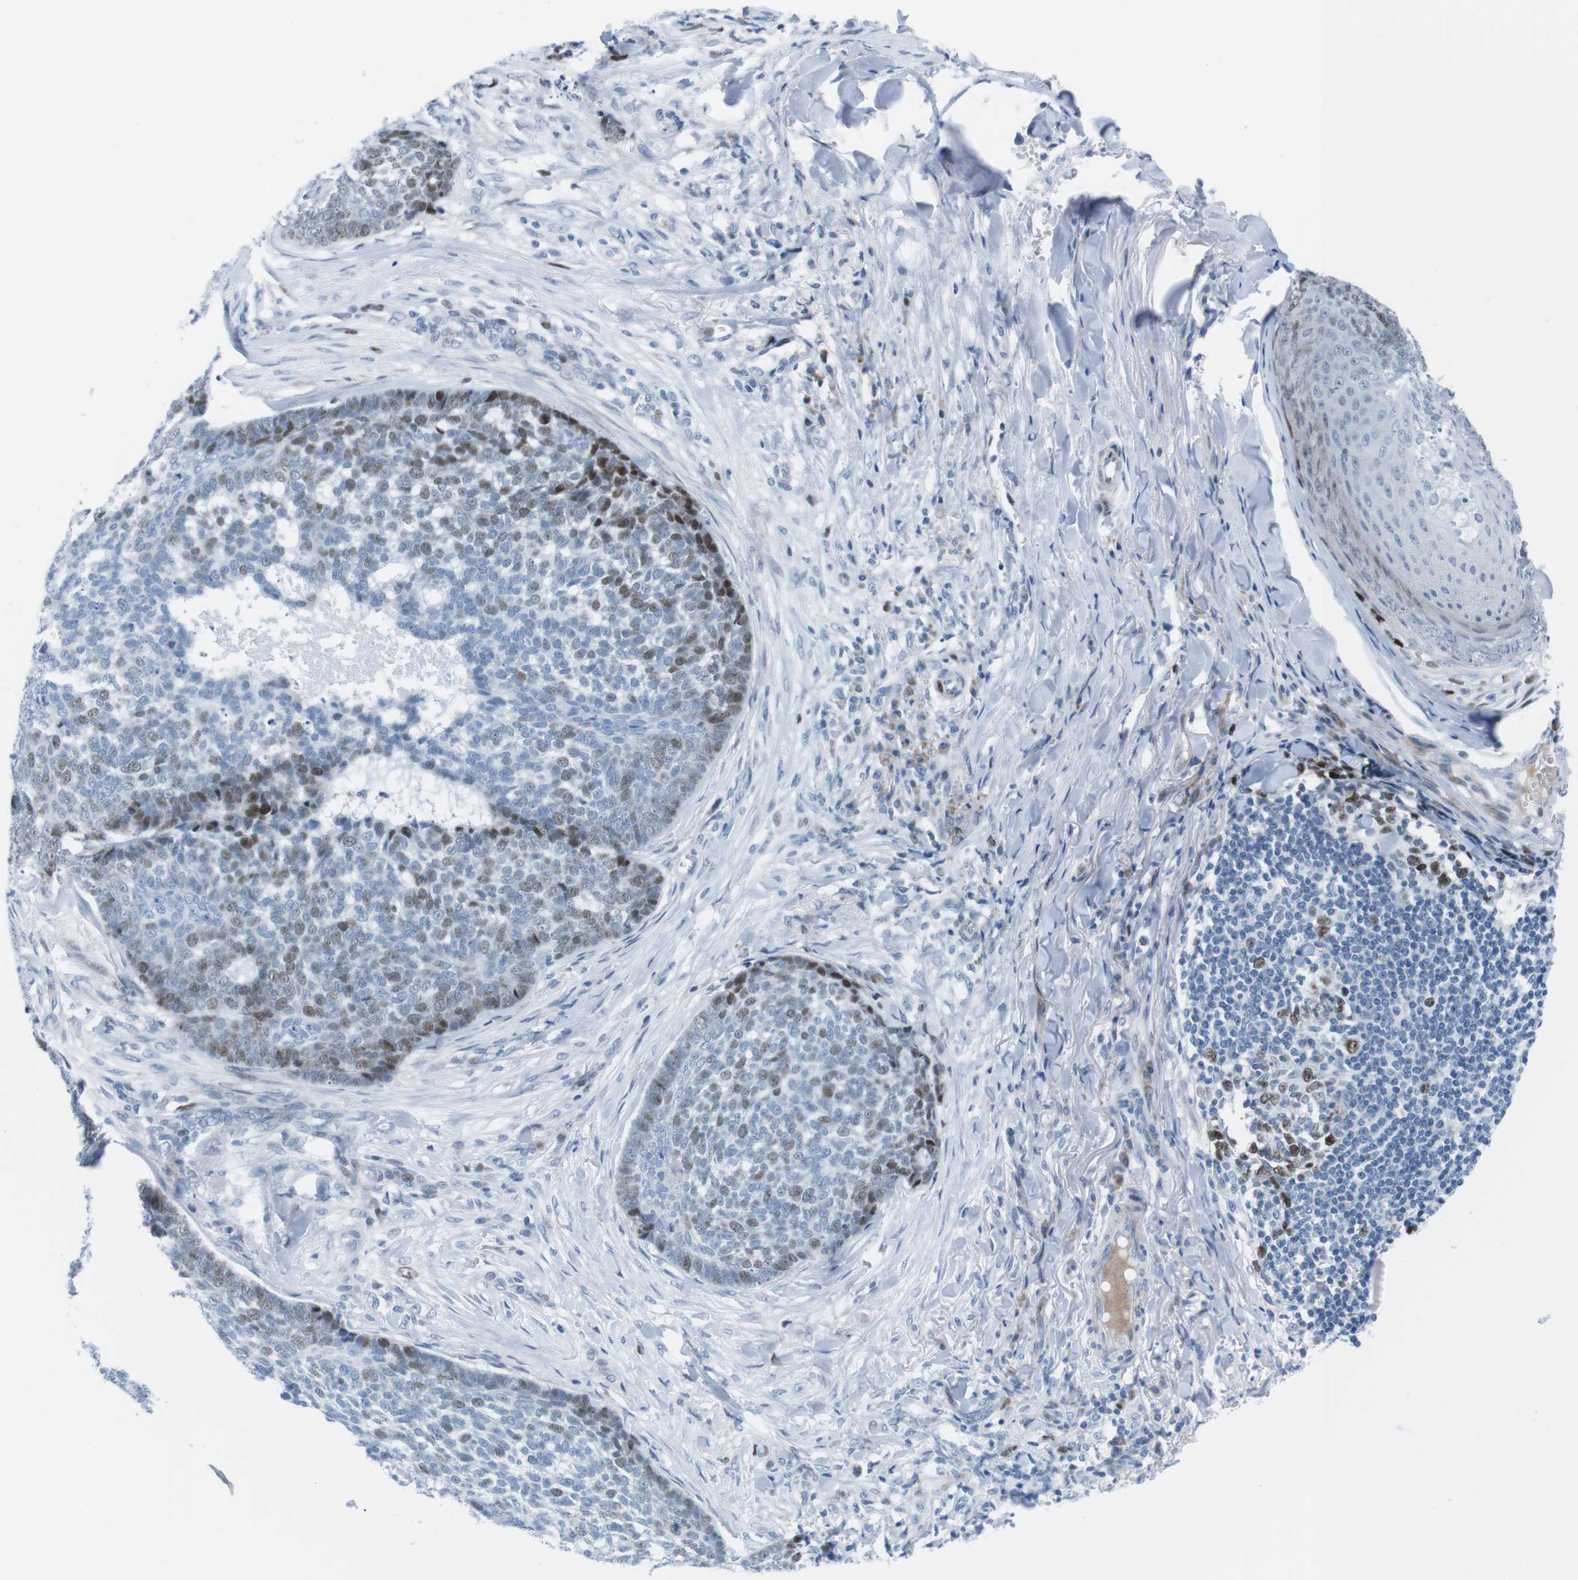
{"staining": {"intensity": "weak", "quantity": "<25%", "location": "nuclear"}, "tissue": "skin cancer", "cell_type": "Tumor cells", "image_type": "cancer", "snomed": [{"axis": "morphology", "description": "Basal cell carcinoma"}, {"axis": "topography", "description": "Skin"}], "caption": "Tumor cells show no significant protein expression in skin basal cell carcinoma. (DAB (3,3'-diaminobenzidine) immunohistochemistry with hematoxylin counter stain).", "gene": "CHAF1A", "patient": {"sex": "male", "age": 84}}